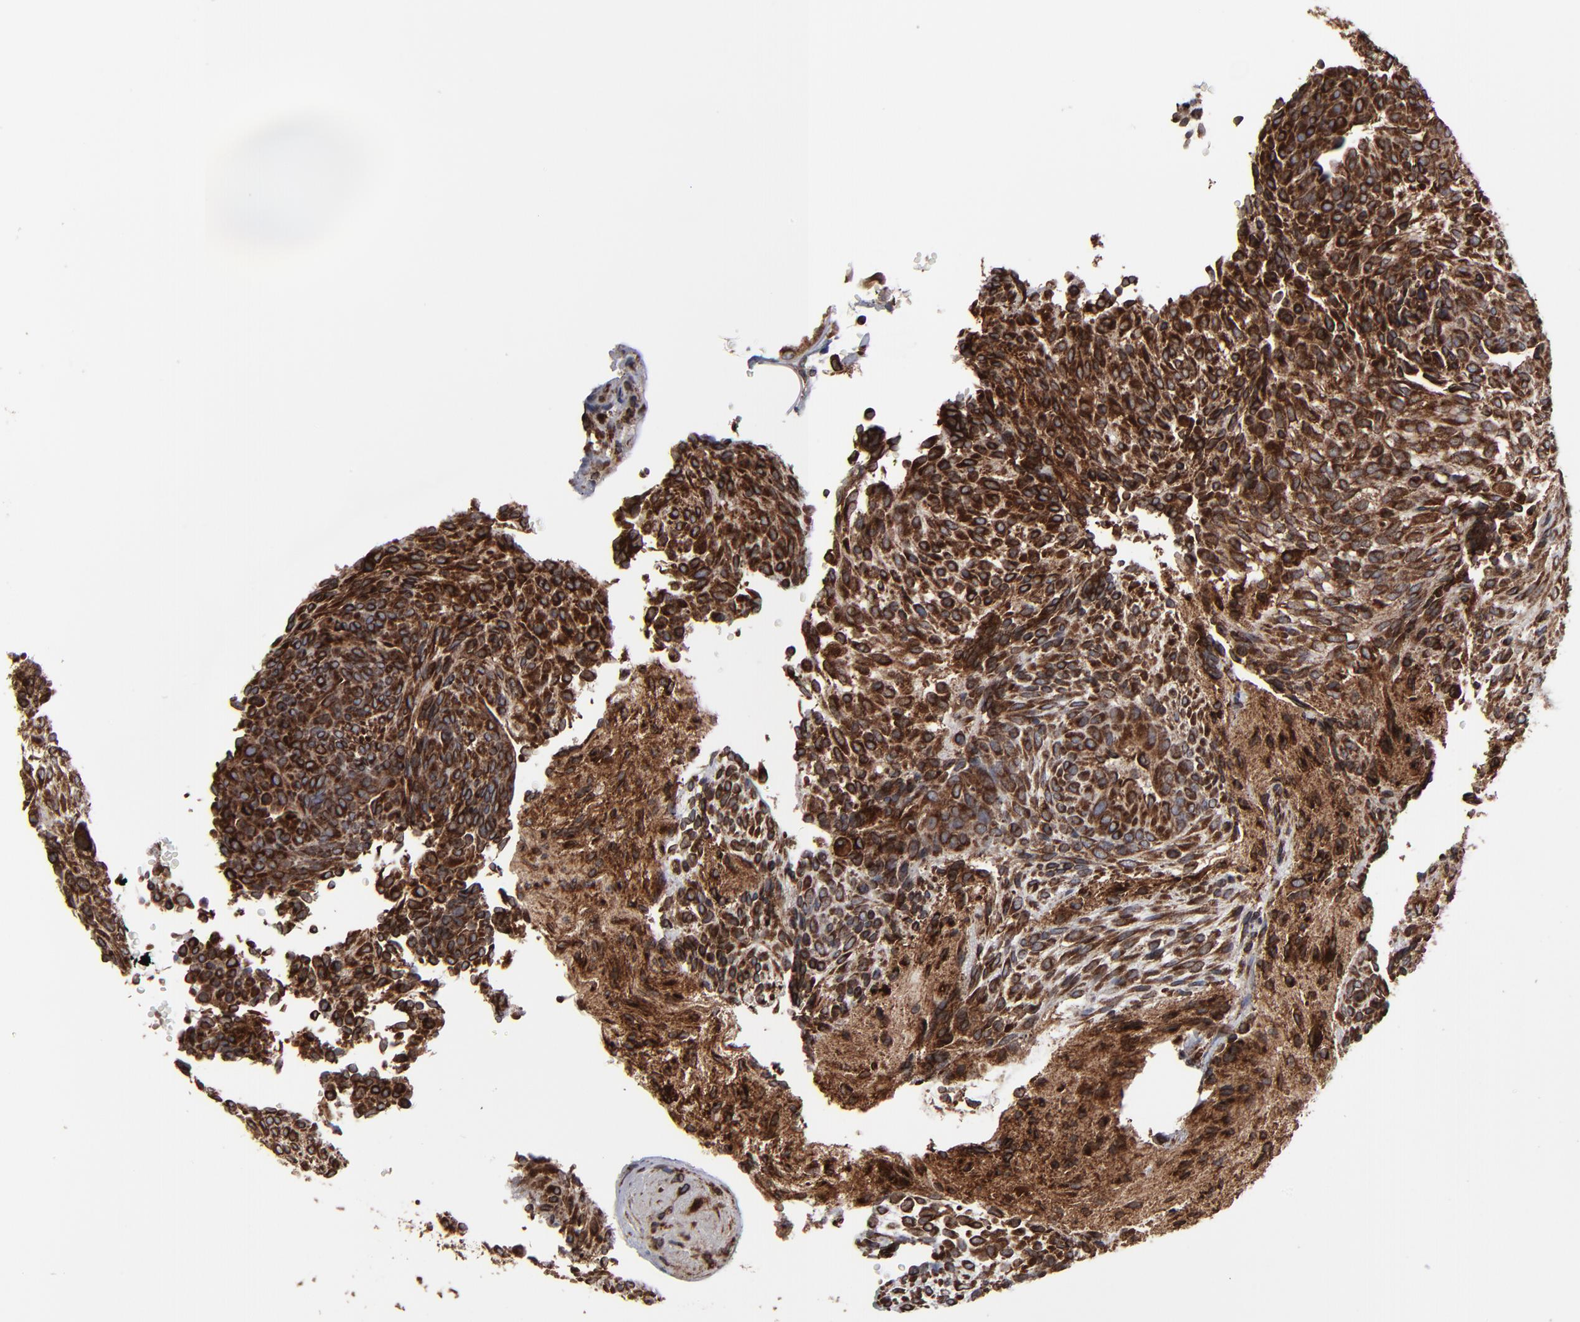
{"staining": {"intensity": "strong", "quantity": ">75%", "location": "cytoplasmic/membranous"}, "tissue": "glioma", "cell_type": "Tumor cells", "image_type": "cancer", "snomed": [{"axis": "morphology", "description": "Glioma, malignant, High grade"}, {"axis": "topography", "description": "Cerebral cortex"}], "caption": "Glioma stained for a protein shows strong cytoplasmic/membranous positivity in tumor cells. The staining is performed using DAB (3,3'-diaminobenzidine) brown chromogen to label protein expression. The nuclei are counter-stained blue using hematoxylin.", "gene": "CNIH1", "patient": {"sex": "female", "age": 55}}